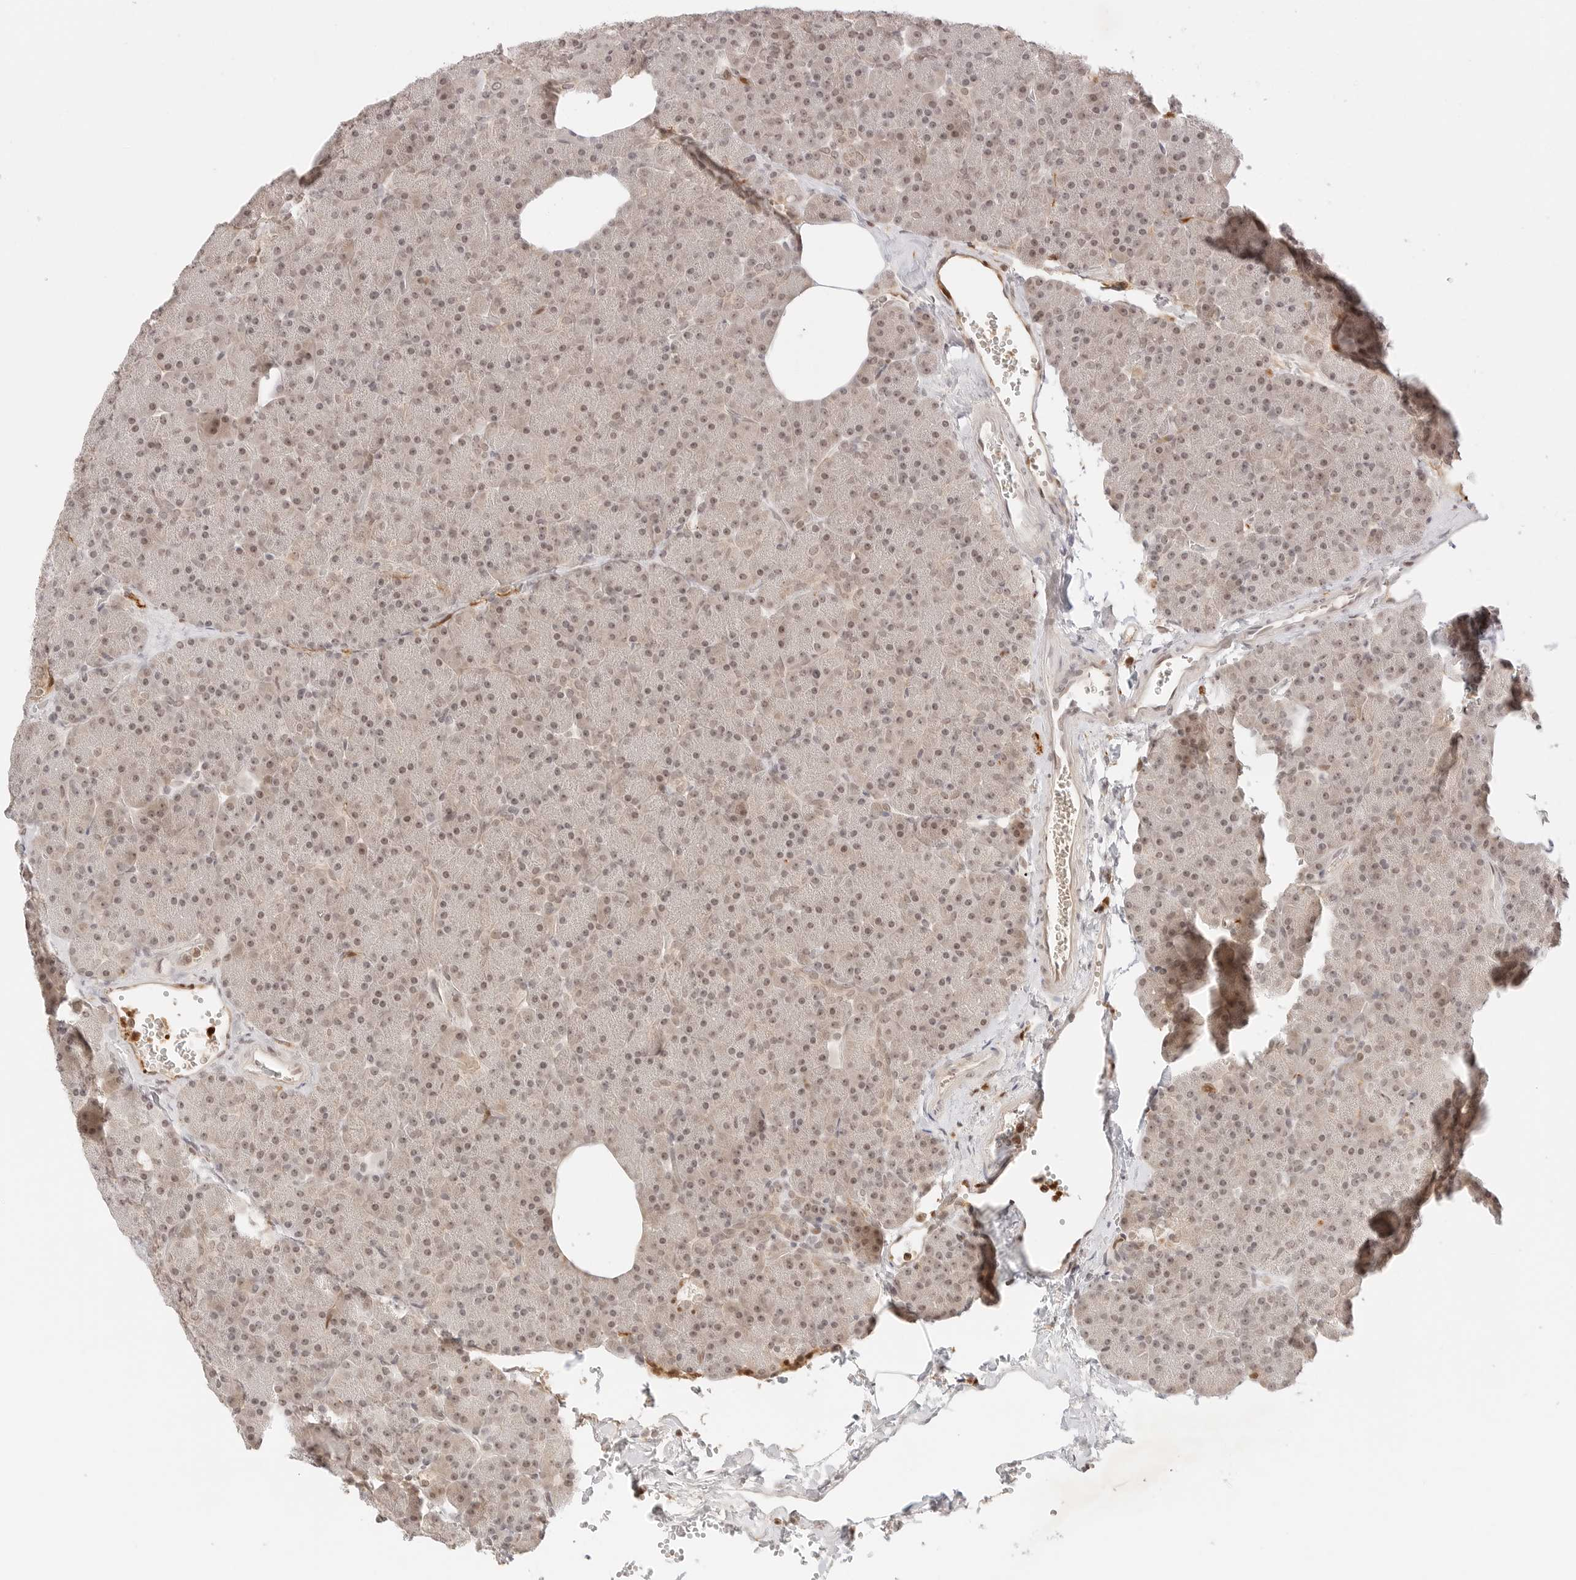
{"staining": {"intensity": "moderate", "quantity": ">75%", "location": "cytoplasmic/membranous,nuclear"}, "tissue": "pancreas", "cell_type": "Exocrine glandular cells", "image_type": "normal", "snomed": [{"axis": "morphology", "description": "Normal tissue, NOS"}, {"axis": "morphology", "description": "Carcinoid, malignant, NOS"}, {"axis": "topography", "description": "Pancreas"}], "caption": "Exocrine glandular cells display moderate cytoplasmic/membranous,nuclear positivity in approximately >75% of cells in benign pancreas.", "gene": "RPS6KL1", "patient": {"sex": "female", "age": 35}}